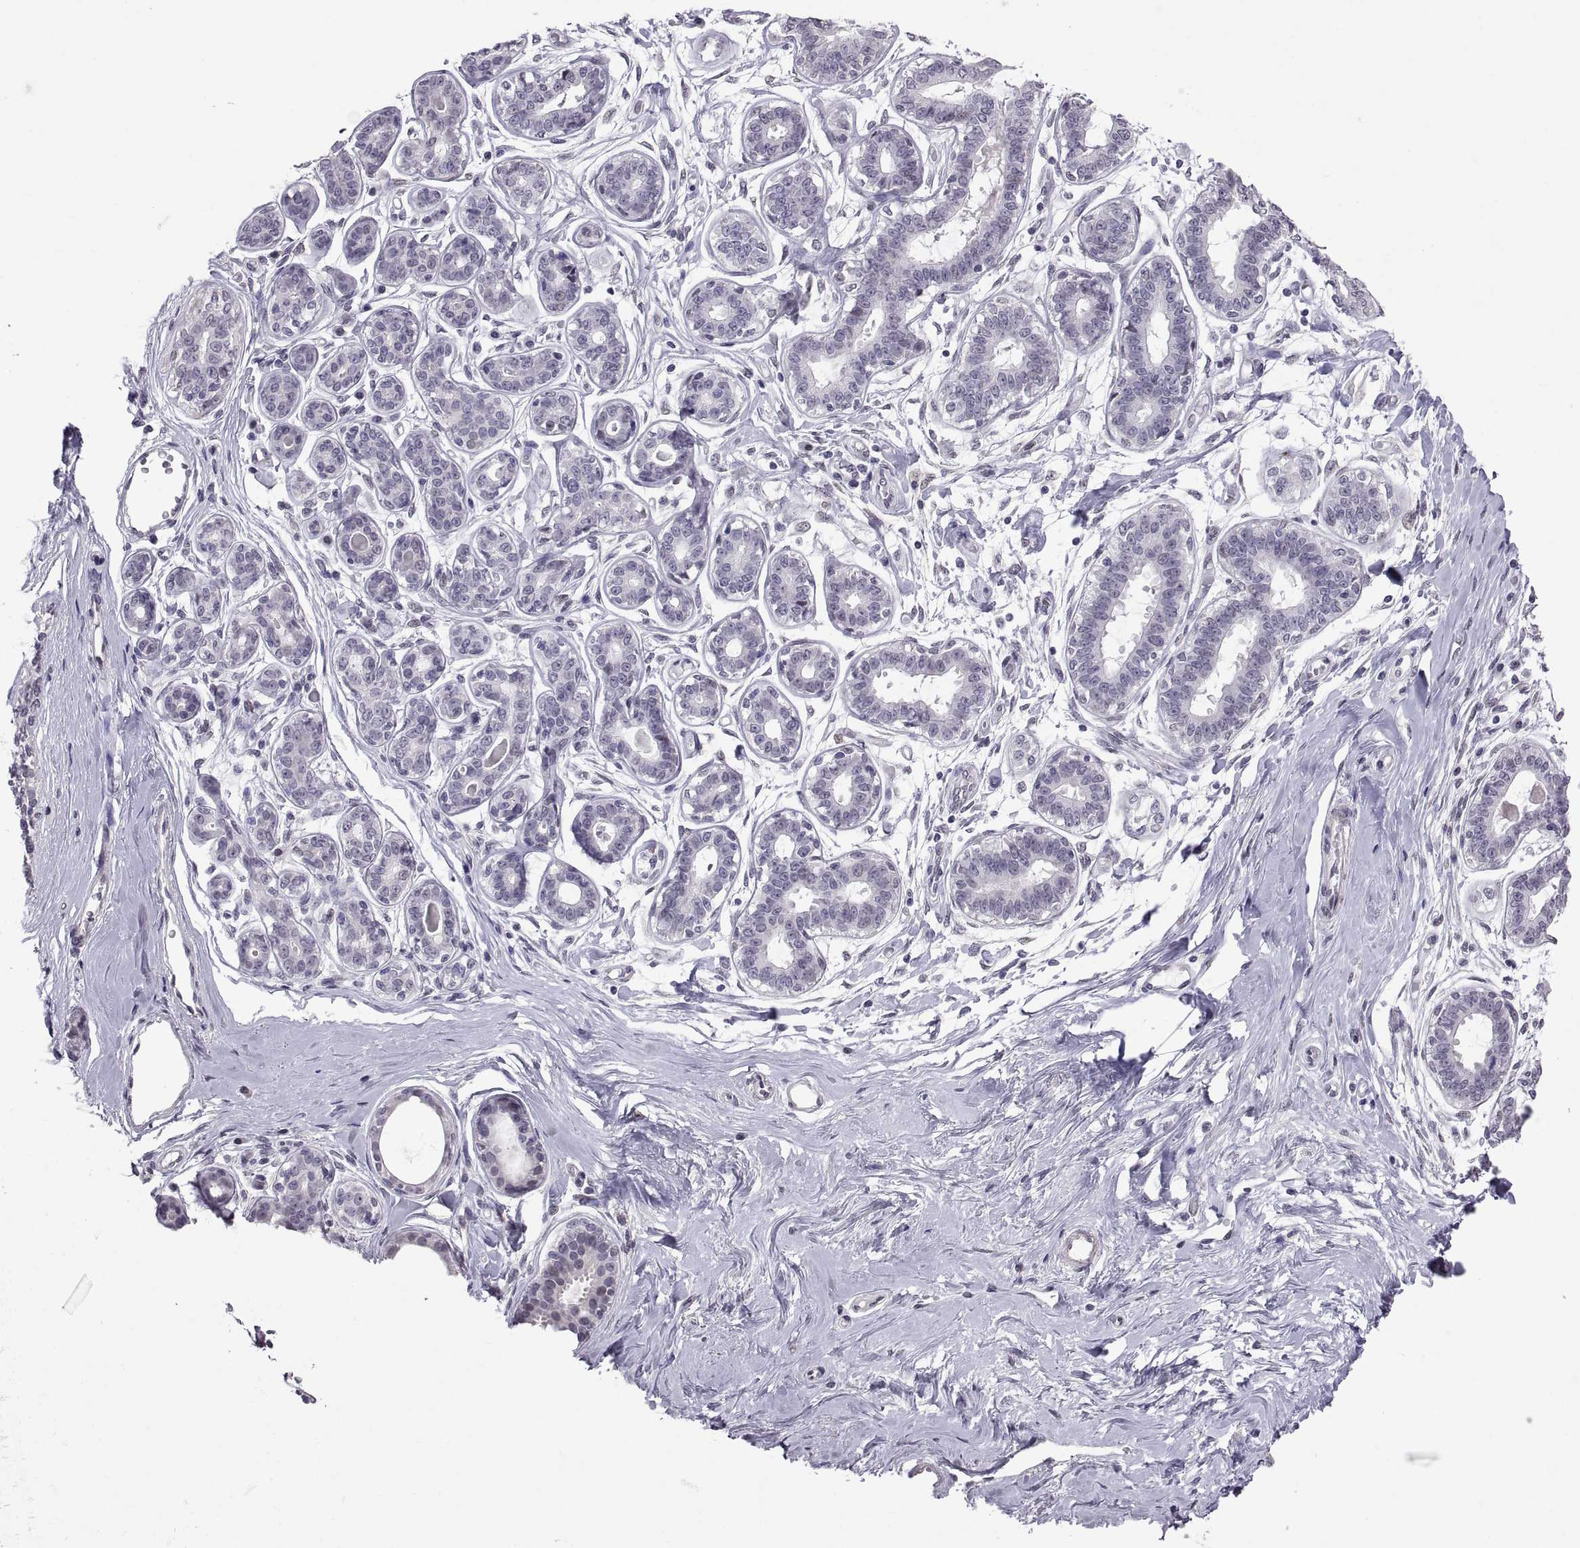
{"staining": {"intensity": "negative", "quantity": "none", "location": "none"}, "tissue": "breast", "cell_type": "Adipocytes", "image_type": "normal", "snomed": [{"axis": "morphology", "description": "Normal tissue, NOS"}, {"axis": "topography", "description": "Skin"}, {"axis": "topography", "description": "Breast"}], "caption": "DAB (3,3'-diaminobenzidine) immunohistochemical staining of normal breast exhibits no significant positivity in adipocytes. The staining was performed using DAB to visualize the protein expression in brown, while the nuclei were stained in blue with hematoxylin (Magnification: 20x).", "gene": "KRT77", "patient": {"sex": "female", "age": 43}}